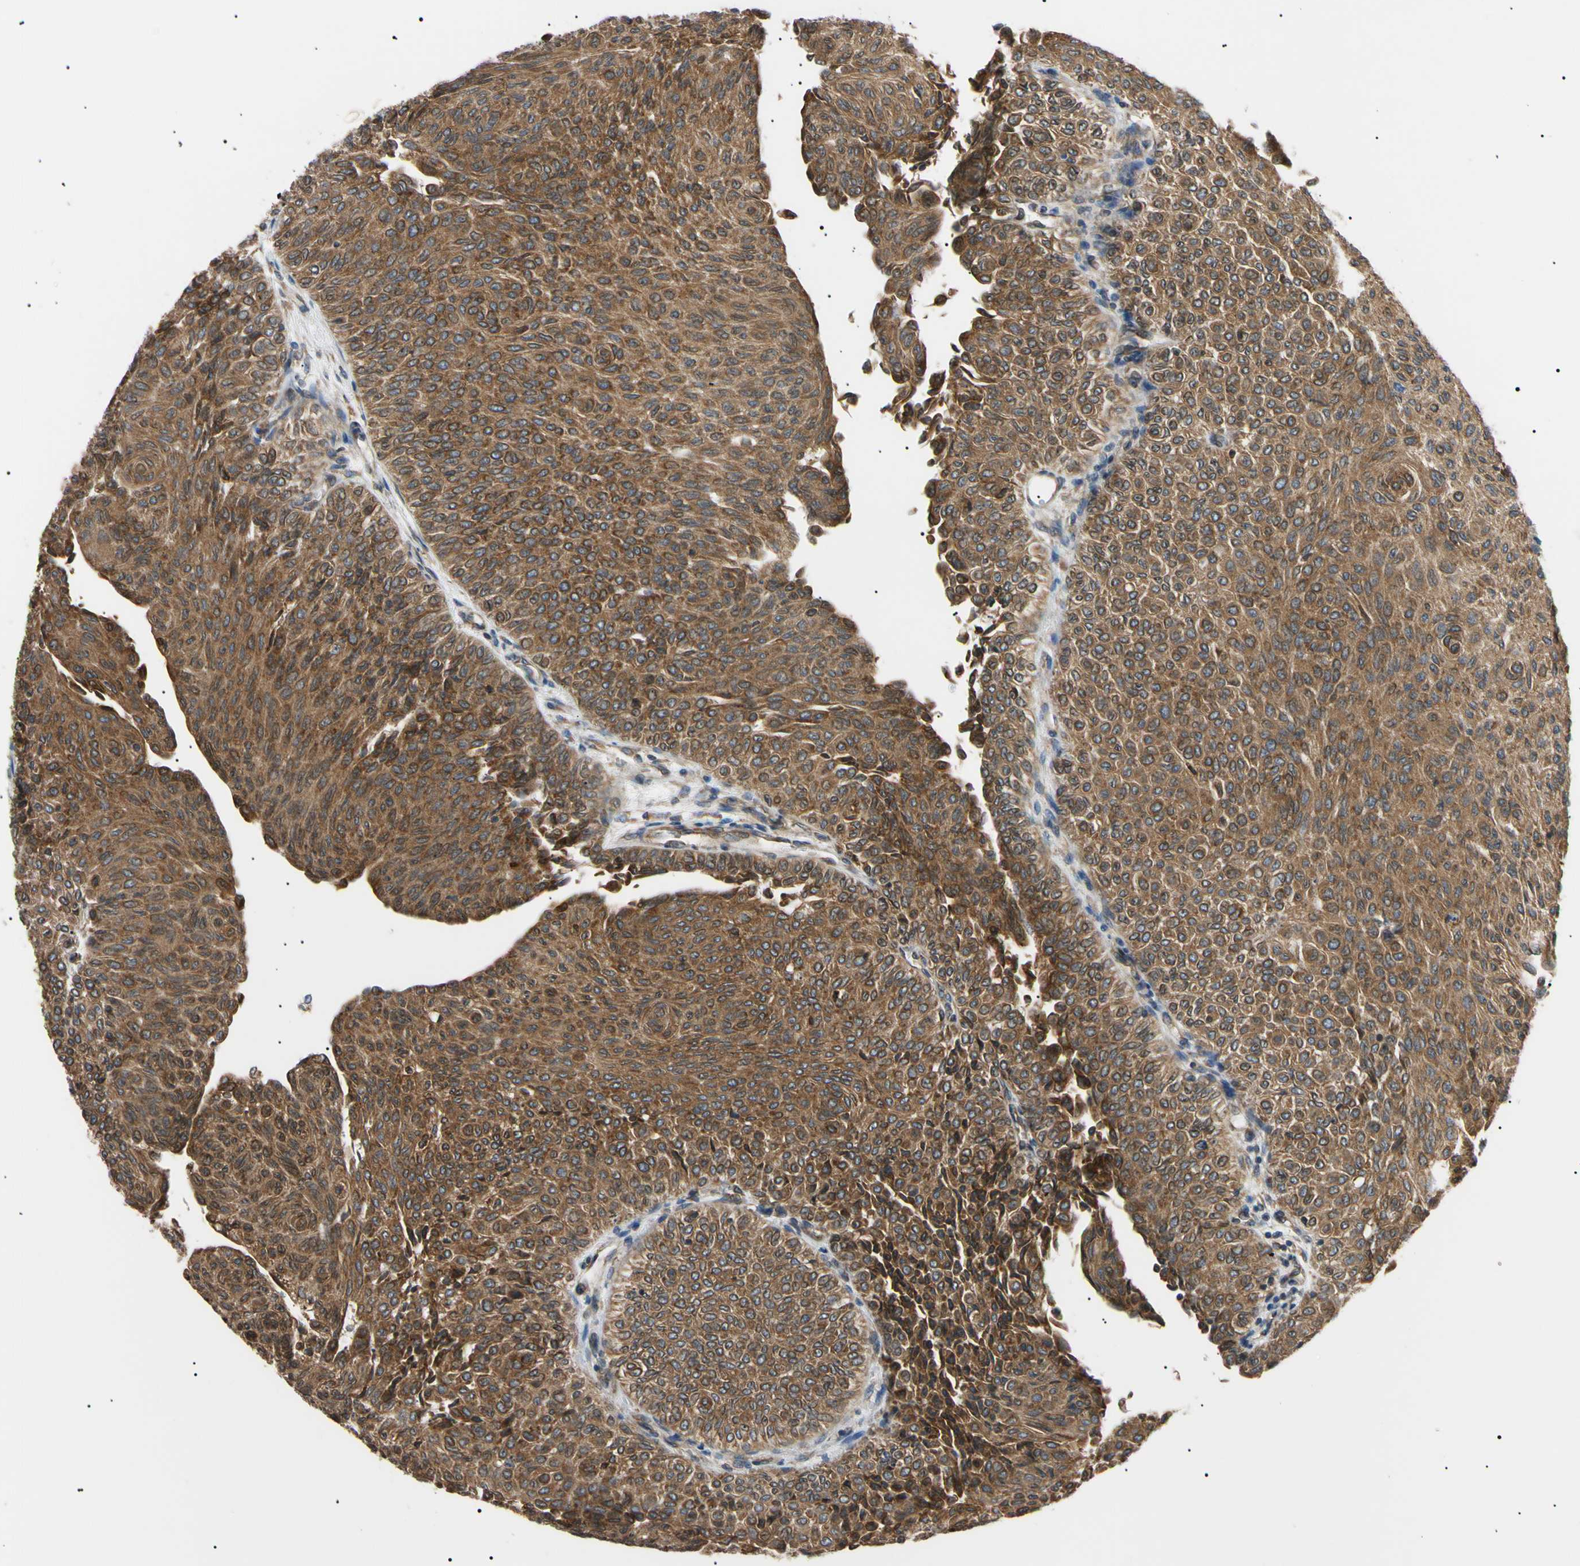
{"staining": {"intensity": "strong", "quantity": ">75%", "location": "cytoplasmic/membranous"}, "tissue": "urothelial cancer", "cell_type": "Tumor cells", "image_type": "cancer", "snomed": [{"axis": "morphology", "description": "Urothelial carcinoma, Low grade"}, {"axis": "topography", "description": "Urinary bladder"}], "caption": "About >75% of tumor cells in low-grade urothelial carcinoma exhibit strong cytoplasmic/membranous protein staining as visualized by brown immunohistochemical staining.", "gene": "VAPA", "patient": {"sex": "male", "age": 78}}